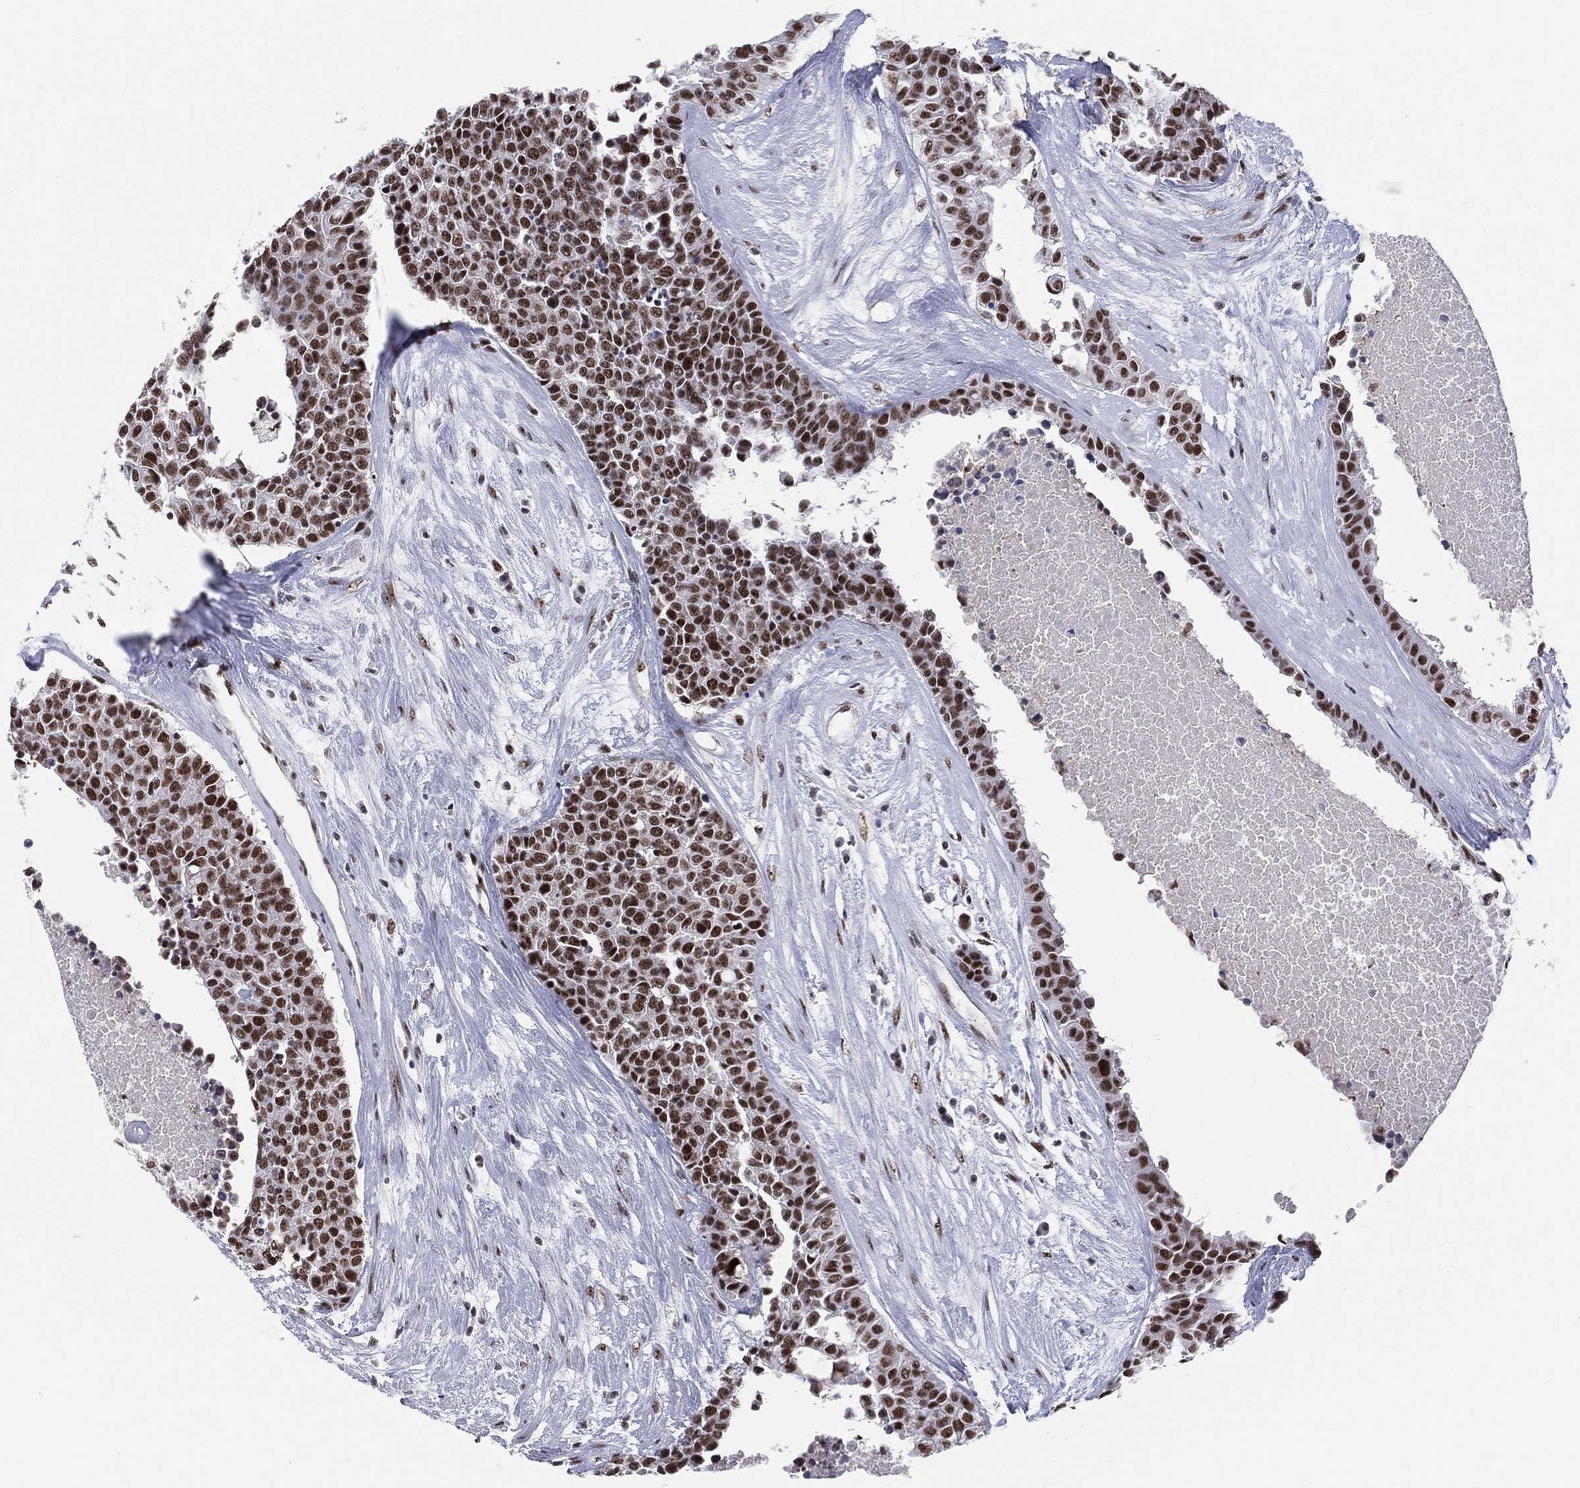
{"staining": {"intensity": "strong", "quantity": ">75%", "location": "nuclear"}, "tissue": "carcinoid", "cell_type": "Tumor cells", "image_type": "cancer", "snomed": [{"axis": "morphology", "description": "Carcinoid, malignant, NOS"}, {"axis": "topography", "description": "Colon"}], "caption": "Carcinoid stained with a brown dye shows strong nuclear positive expression in about >75% of tumor cells.", "gene": "CDK7", "patient": {"sex": "male", "age": 81}}